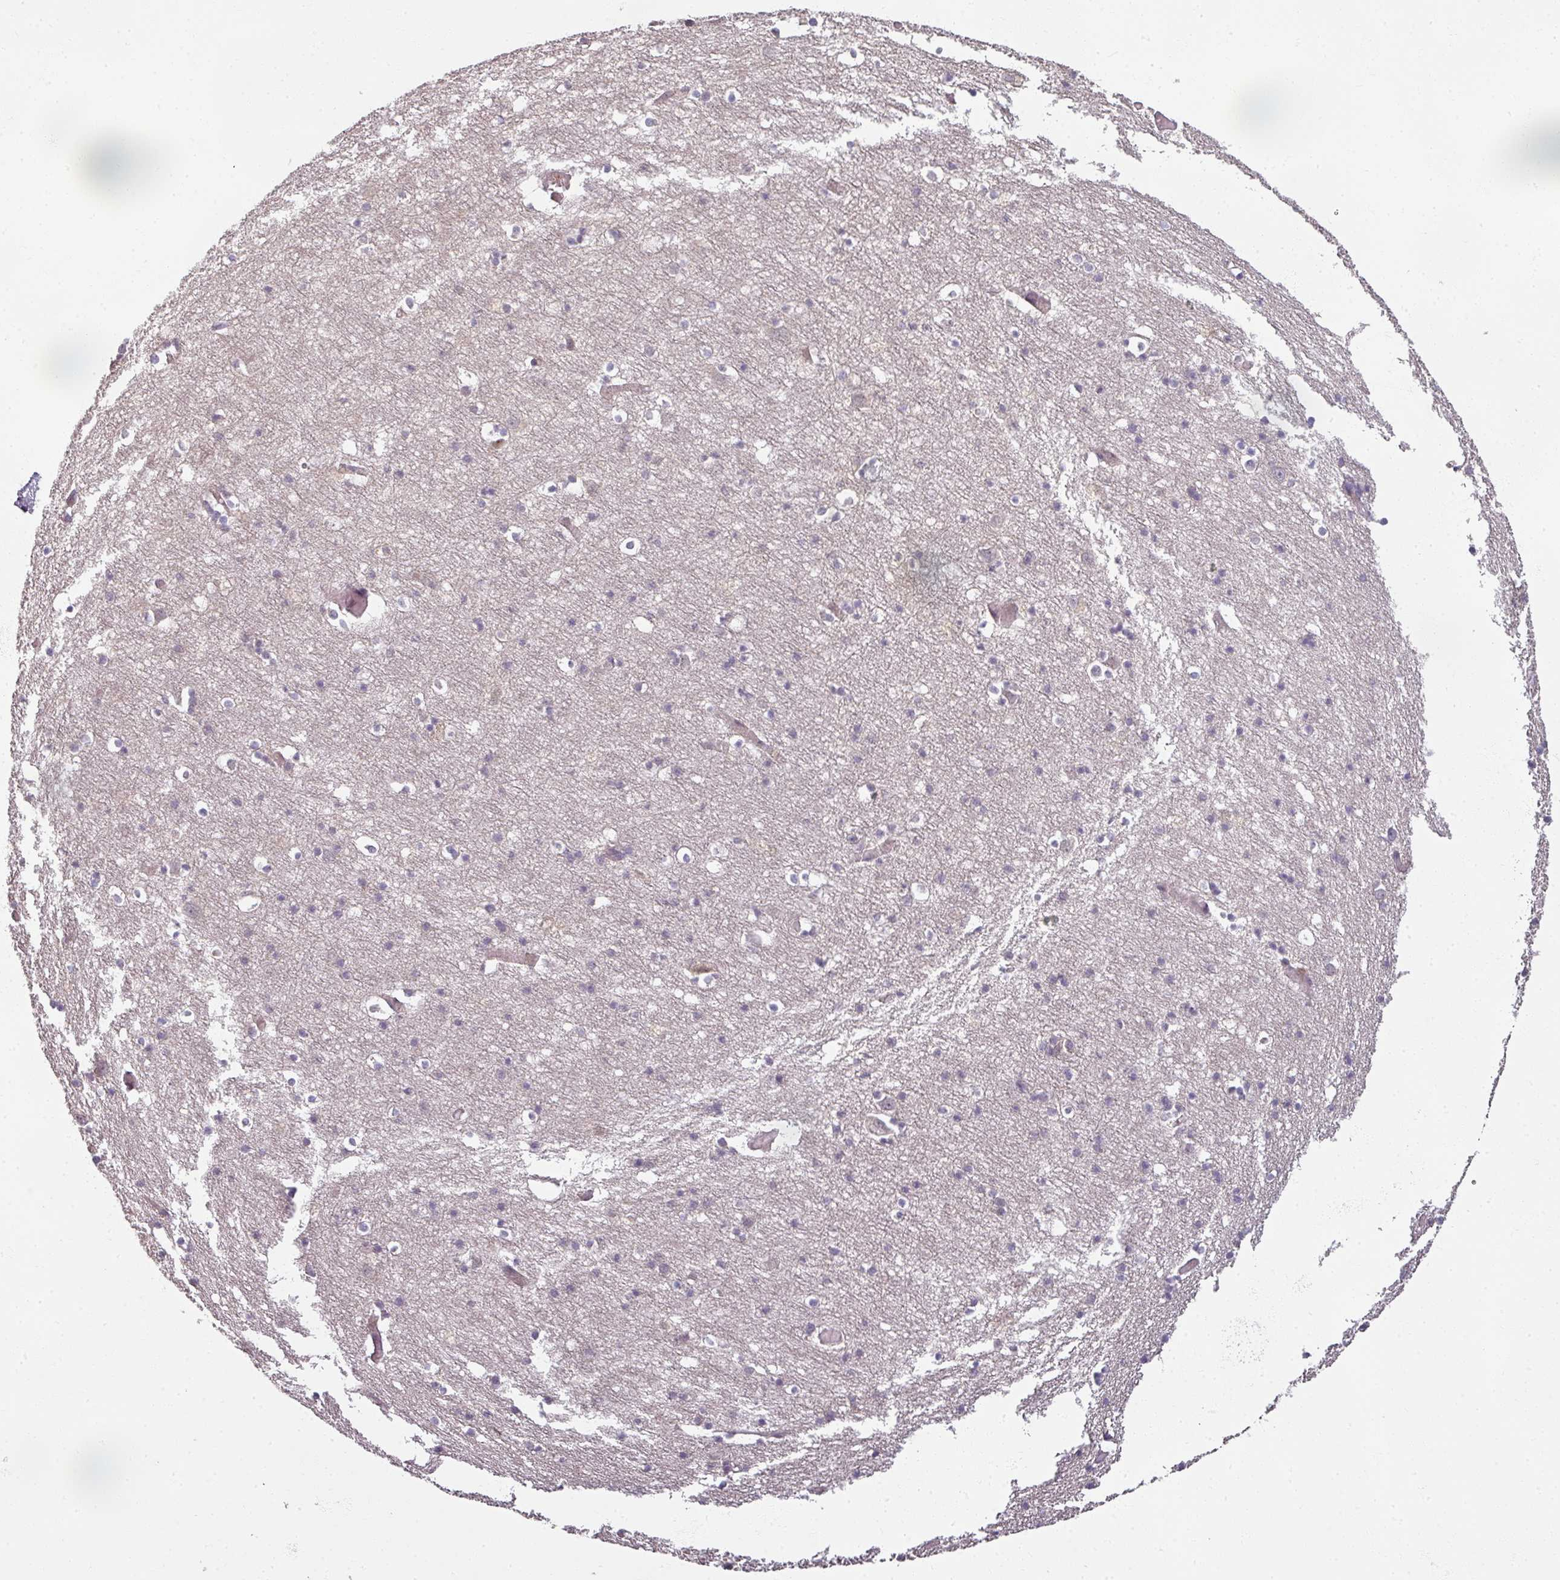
{"staining": {"intensity": "weak", "quantity": "25%-75%", "location": "cytoplasmic/membranous"}, "tissue": "cerebral cortex", "cell_type": "Endothelial cells", "image_type": "normal", "snomed": [{"axis": "morphology", "description": "Normal tissue, NOS"}, {"axis": "topography", "description": "Cerebral cortex"}], "caption": "A brown stain shows weak cytoplasmic/membranous expression of a protein in endothelial cells of unremarkable cerebral cortex. Nuclei are stained in blue.", "gene": "MYMK", "patient": {"sex": "male", "age": 70}}